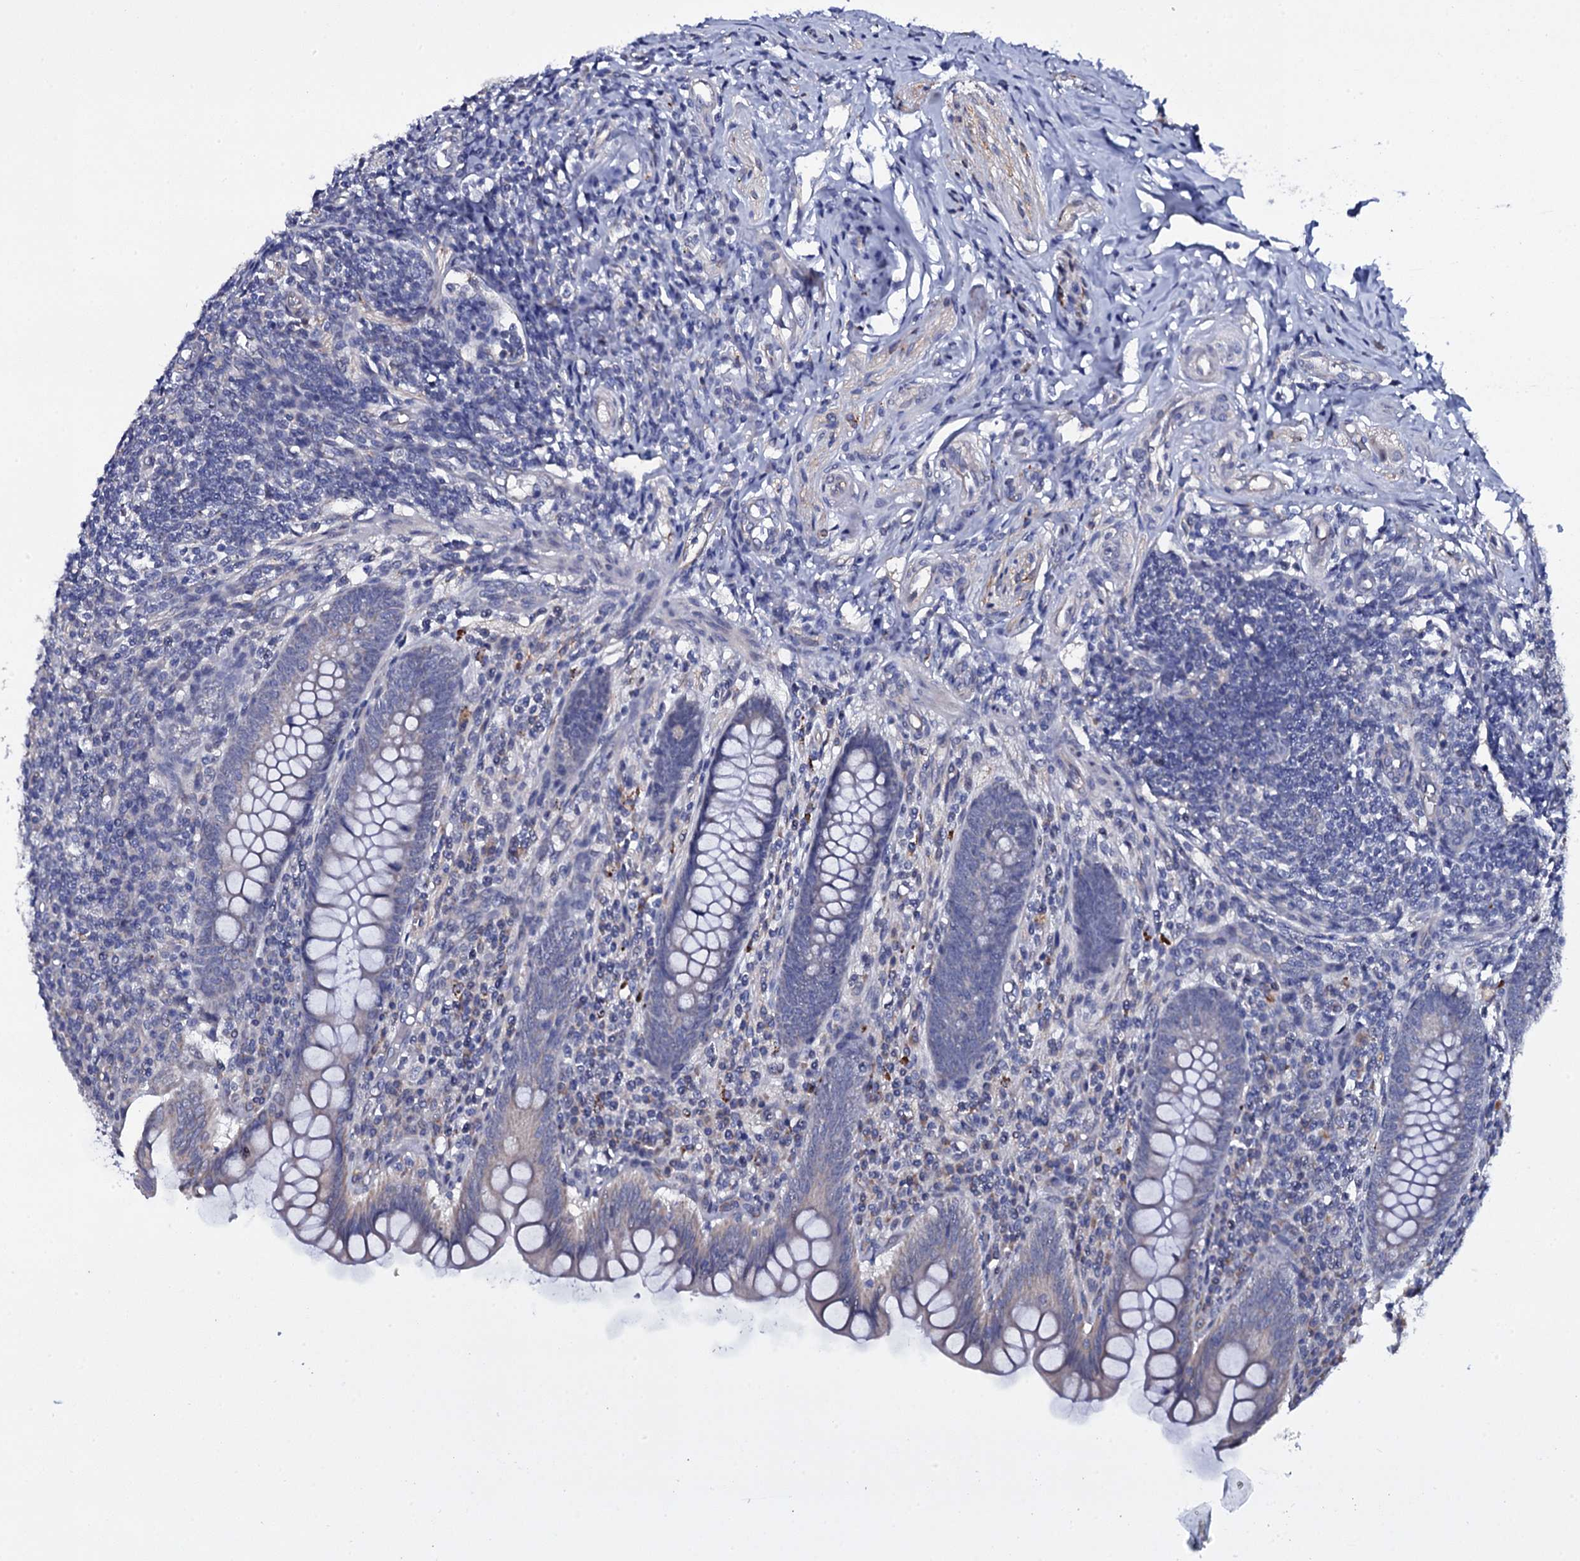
{"staining": {"intensity": "negative", "quantity": "none", "location": "none"}, "tissue": "appendix", "cell_type": "Glandular cells", "image_type": "normal", "snomed": [{"axis": "morphology", "description": "Normal tissue, NOS"}, {"axis": "topography", "description": "Appendix"}], "caption": "Immunohistochemistry photomicrograph of unremarkable appendix: appendix stained with DAB (3,3'-diaminobenzidine) exhibits no significant protein staining in glandular cells.", "gene": "GAREM1", "patient": {"sex": "female", "age": 33}}